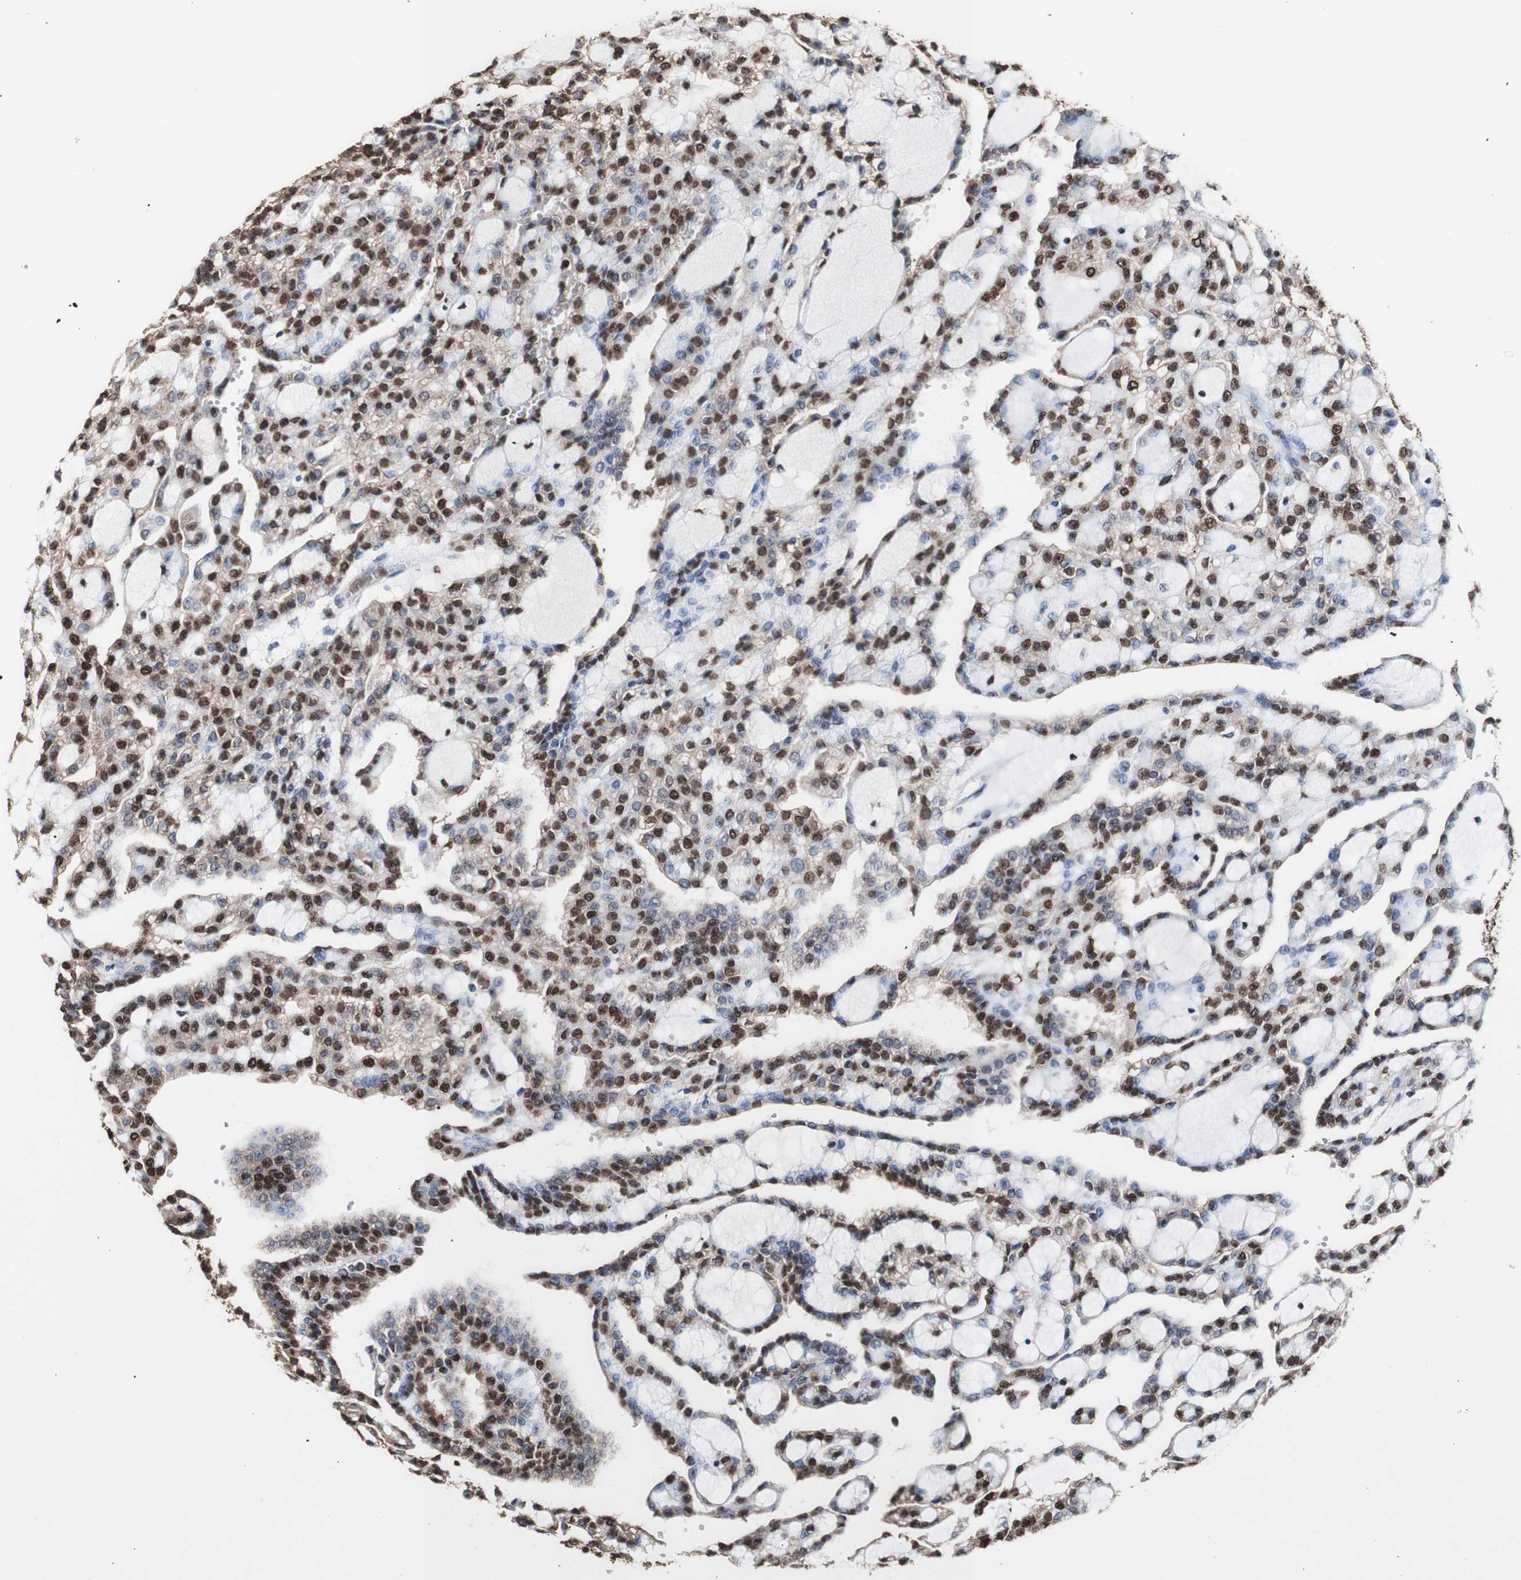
{"staining": {"intensity": "strong", "quantity": ">75%", "location": "cytoplasmic/membranous,nuclear"}, "tissue": "renal cancer", "cell_type": "Tumor cells", "image_type": "cancer", "snomed": [{"axis": "morphology", "description": "Adenocarcinoma, NOS"}, {"axis": "topography", "description": "Kidney"}], "caption": "The image demonstrates a brown stain indicating the presence of a protein in the cytoplasmic/membranous and nuclear of tumor cells in renal adenocarcinoma.", "gene": "PIDD1", "patient": {"sex": "male", "age": 63}}